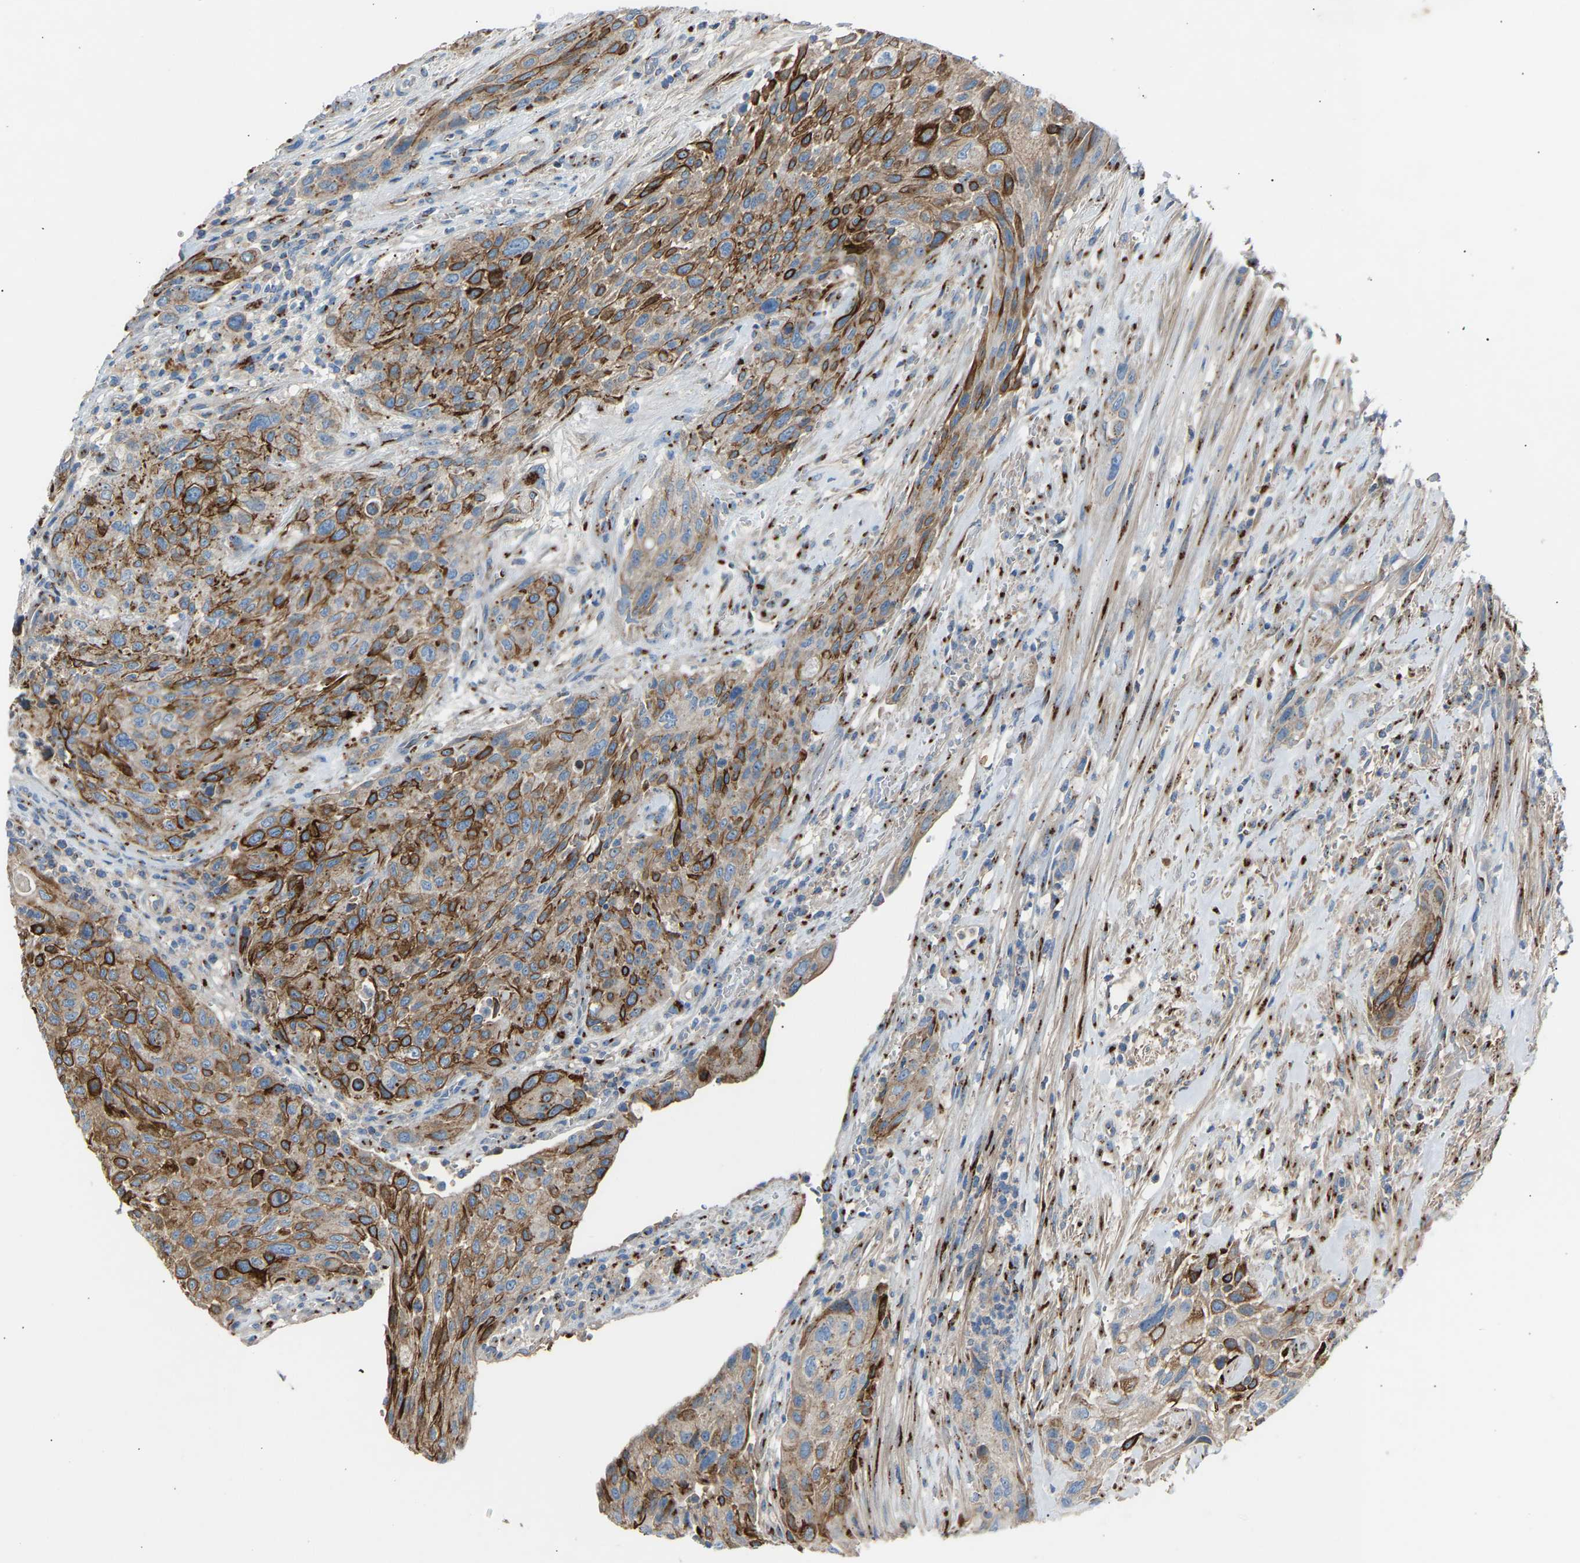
{"staining": {"intensity": "moderate", "quantity": ">75%", "location": "cytoplasmic/membranous"}, "tissue": "urothelial cancer", "cell_type": "Tumor cells", "image_type": "cancer", "snomed": [{"axis": "morphology", "description": "Urothelial carcinoma, Low grade"}, {"axis": "morphology", "description": "Urothelial carcinoma, High grade"}, {"axis": "topography", "description": "Urinary bladder"}], "caption": "Urothelial carcinoma (high-grade) was stained to show a protein in brown. There is medium levels of moderate cytoplasmic/membranous expression in approximately >75% of tumor cells. (DAB = brown stain, brightfield microscopy at high magnification).", "gene": "CYREN", "patient": {"sex": "male", "age": 35}}